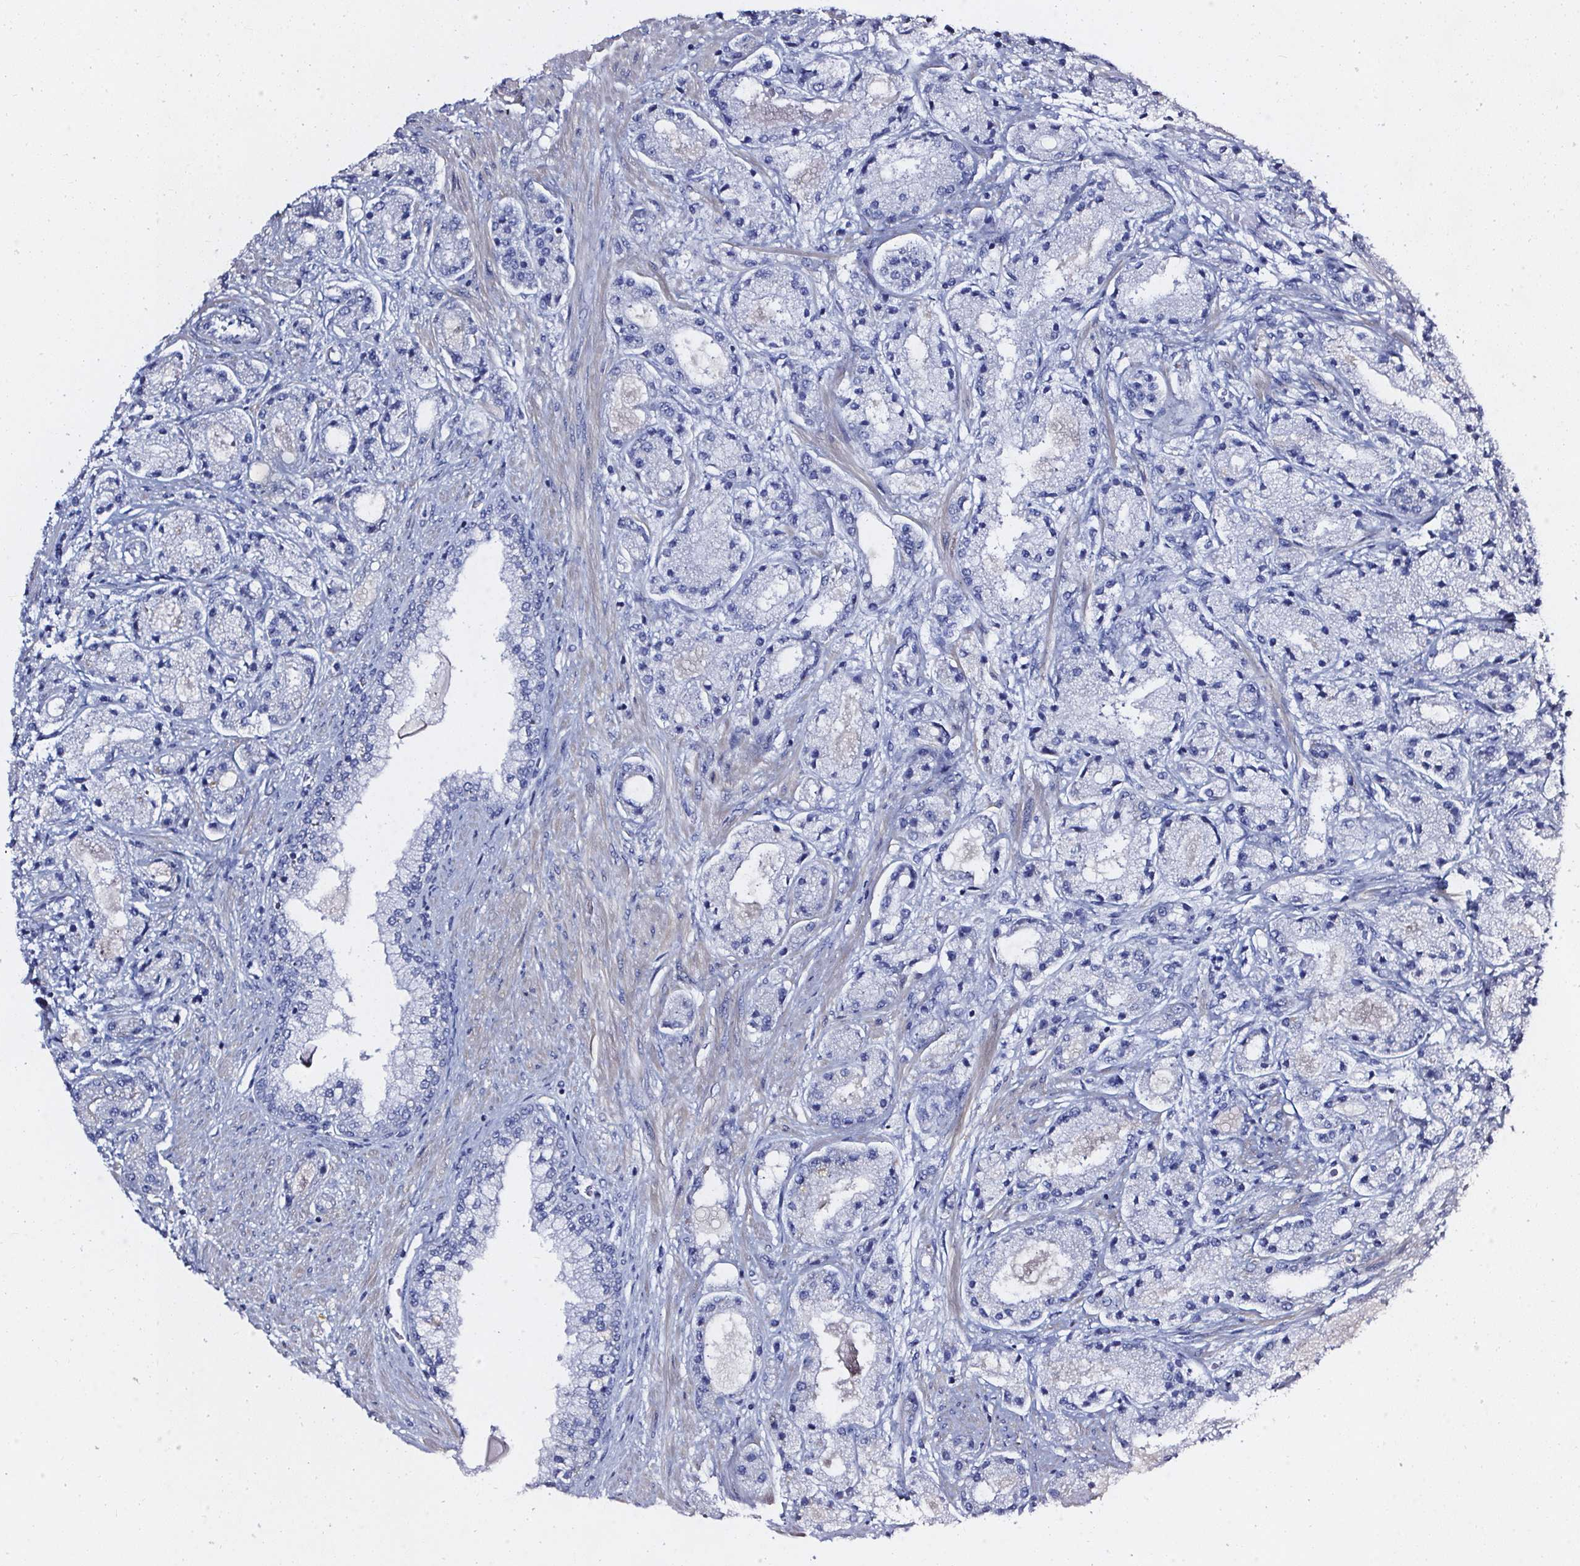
{"staining": {"intensity": "negative", "quantity": "none", "location": "none"}, "tissue": "prostate cancer", "cell_type": "Tumor cells", "image_type": "cancer", "snomed": [{"axis": "morphology", "description": "Adenocarcinoma, High grade"}, {"axis": "topography", "description": "Prostate"}], "caption": "Immunohistochemistry (IHC) image of prostate adenocarcinoma (high-grade) stained for a protein (brown), which reveals no positivity in tumor cells.", "gene": "ELAVL2", "patient": {"sex": "male", "age": 67}}